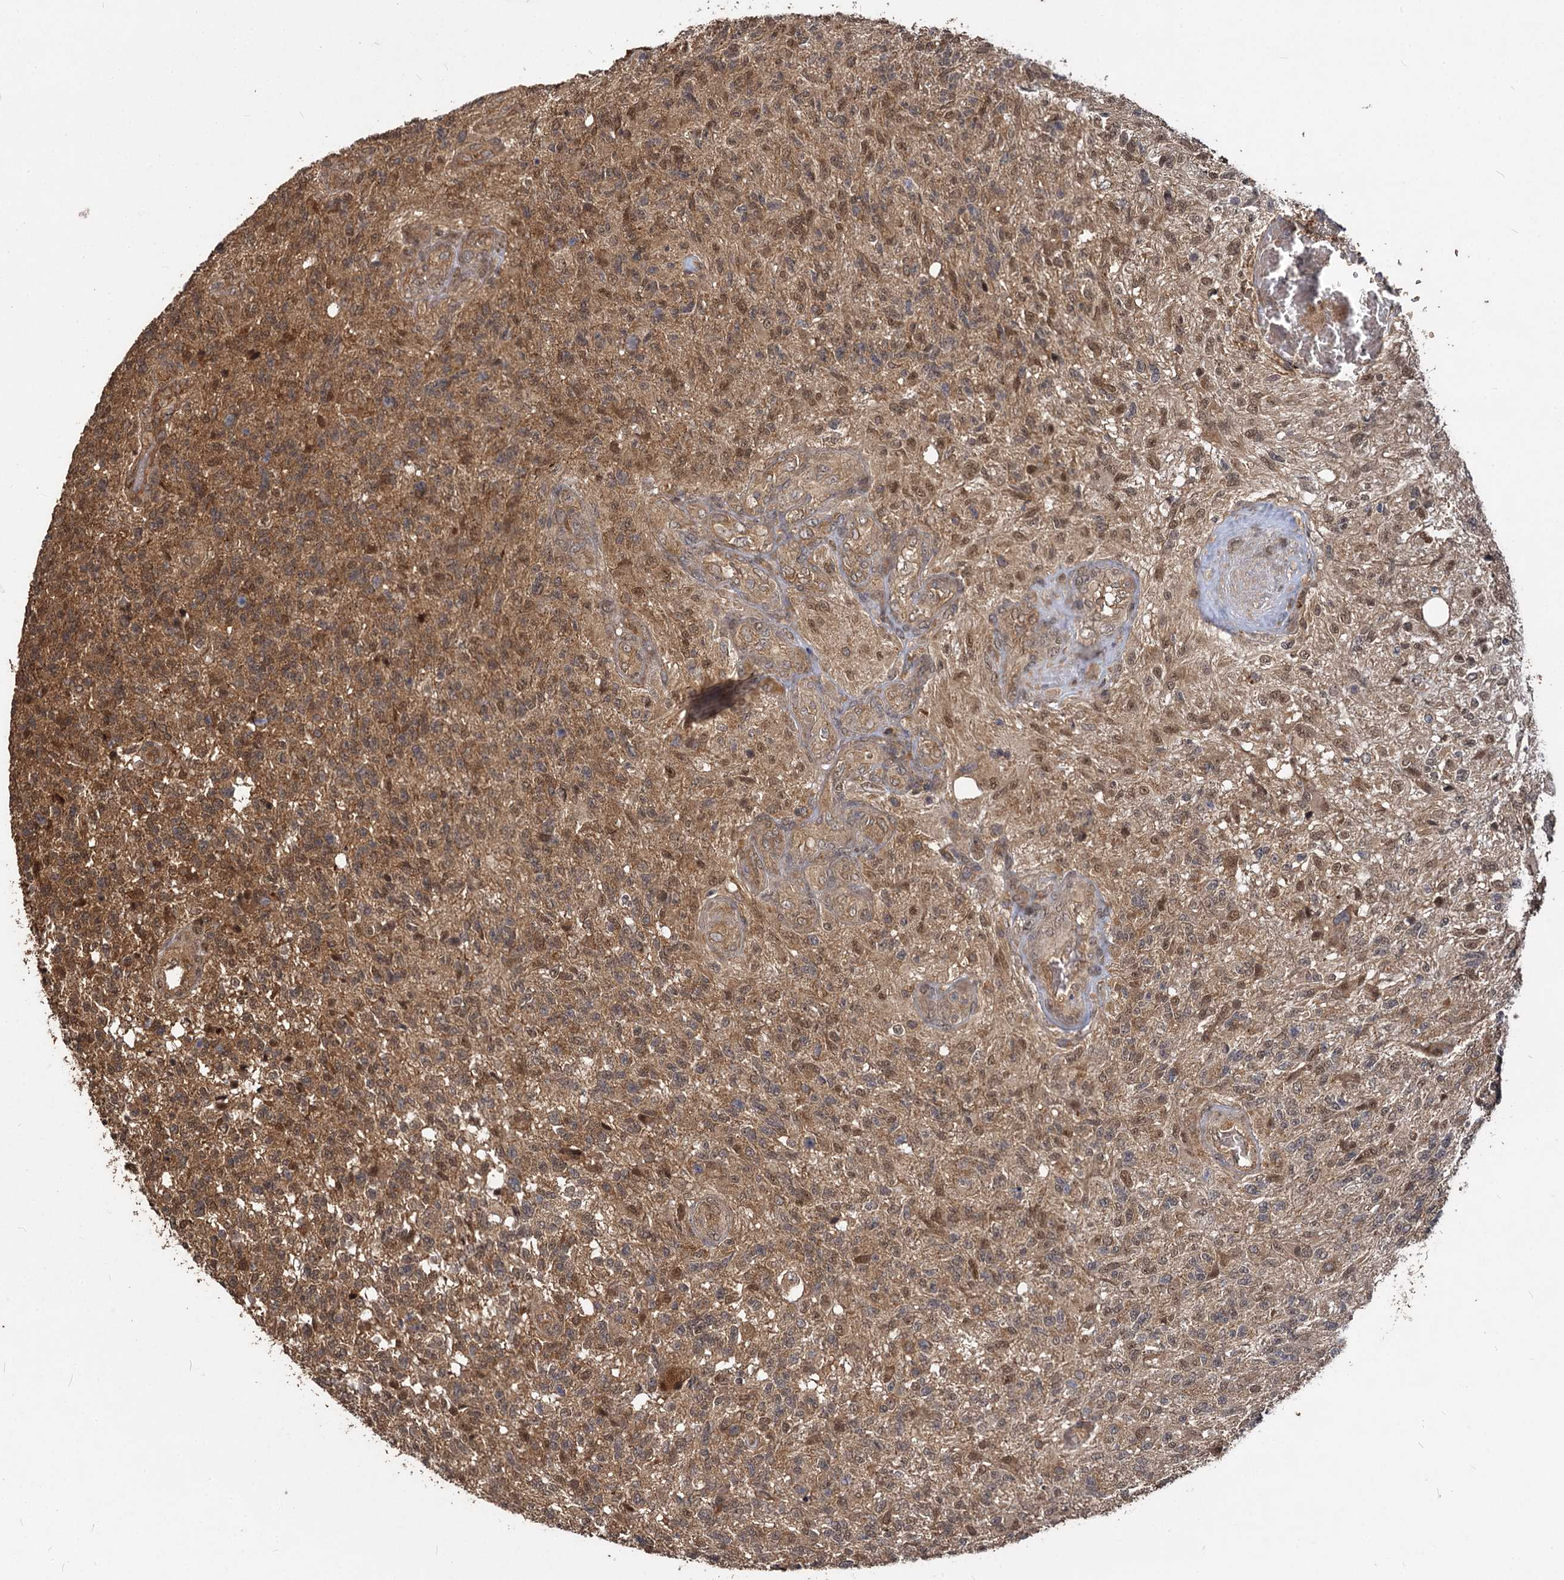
{"staining": {"intensity": "moderate", "quantity": ">75%", "location": "cytoplasmic/membranous,nuclear"}, "tissue": "glioma", "cell_type": "Tumor cells", "image_type": "cancer", "snomed": [{"axis": "morphology", "description": "Glioma, malignant, High grade"}, {"axis": "topography", "description": "Brain"}], "caption": "A histopathology image of human glioma stained for a protein exhibits moderate cytoplasmic/membranous and nuclear brown staining in tumor cells.", "gene": "VPS51", "patient": {"sex": "male", "age": 56}}